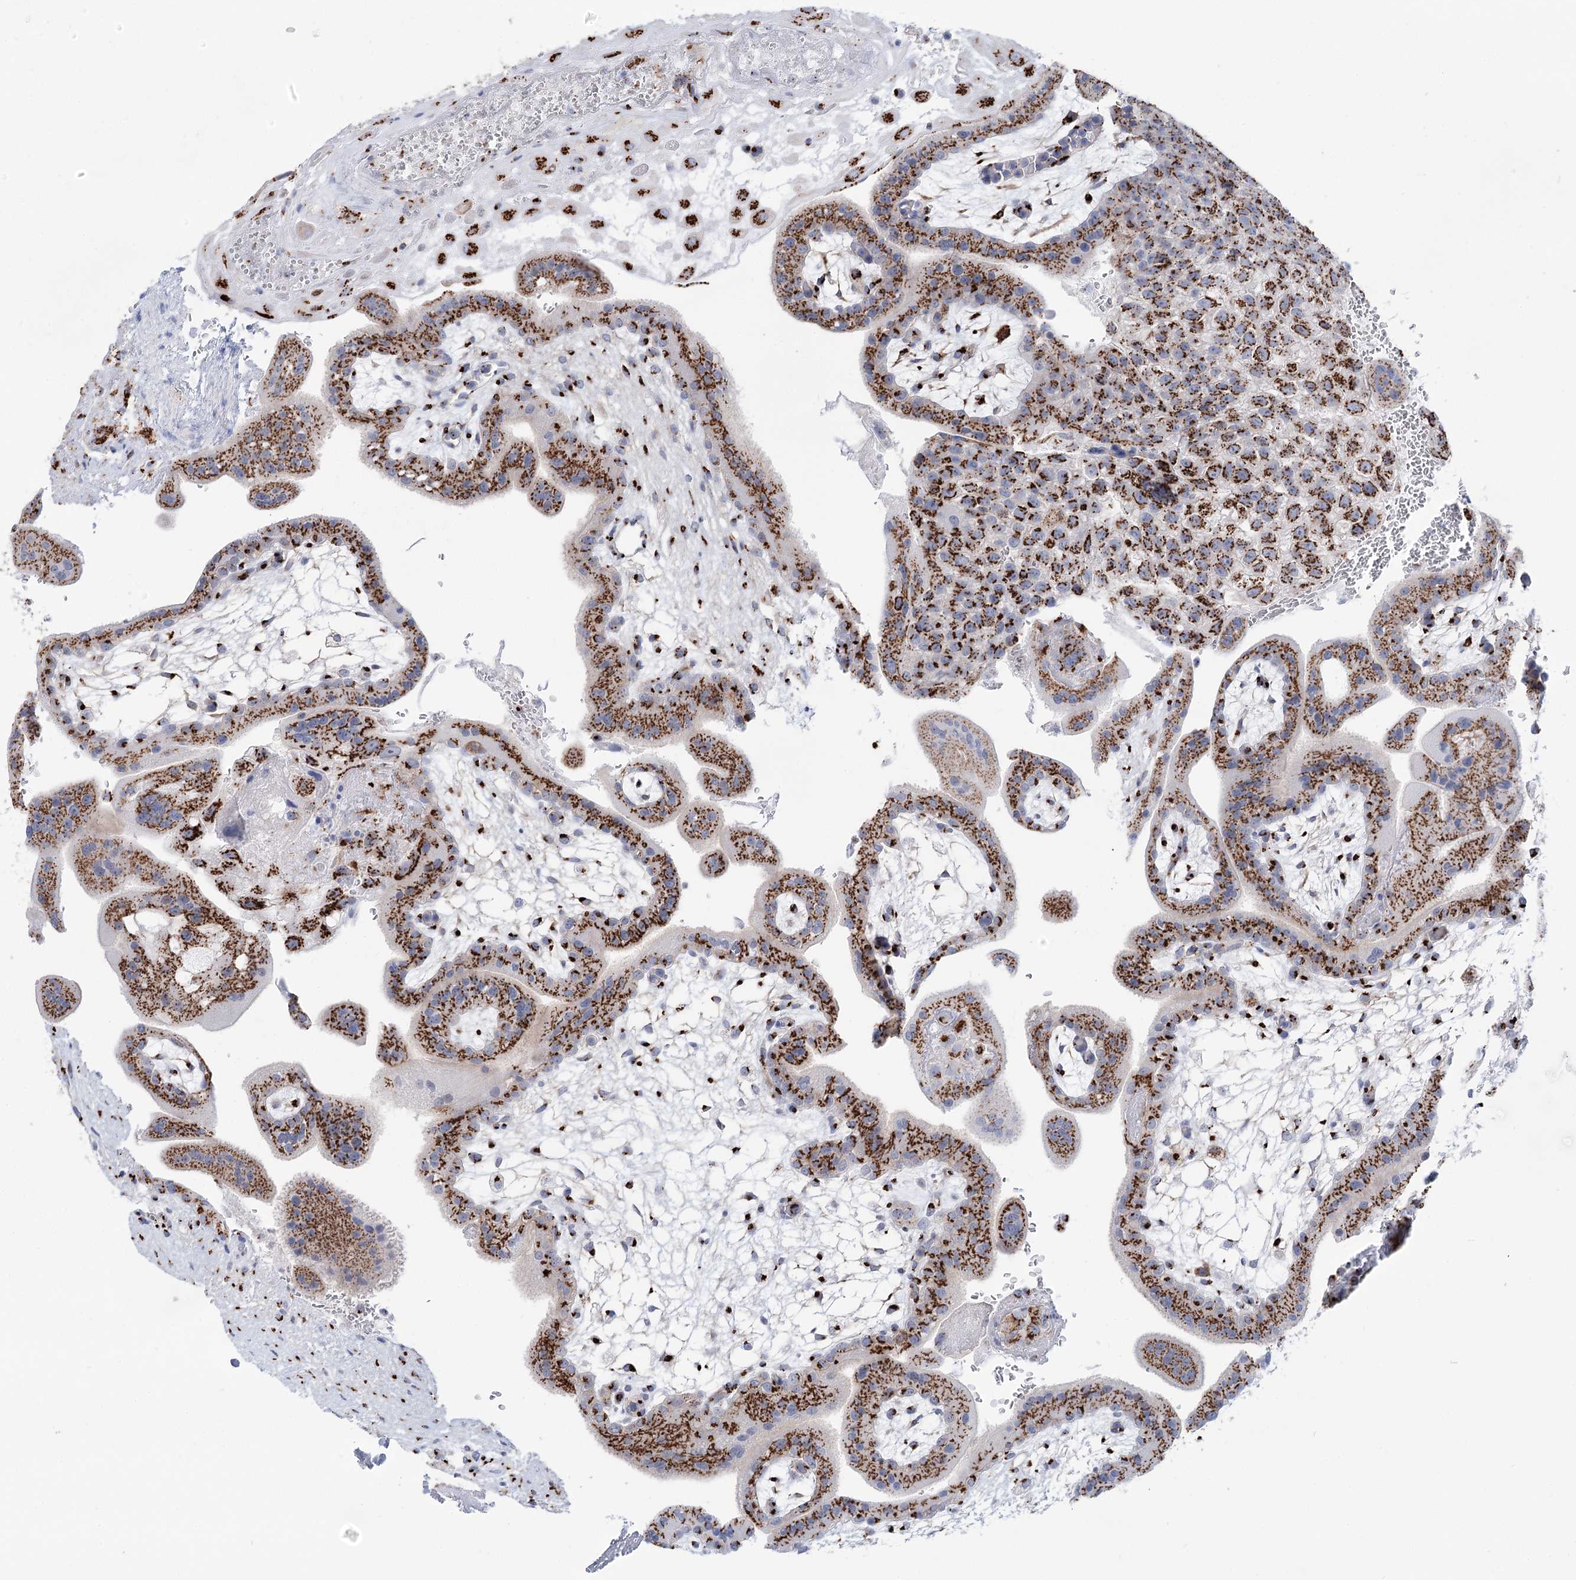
{"staining": {"intensity": "strong", "quantity": ">75%", "location": "cytoplasmic/membranous"}, "tissue": "placenta", "cell_type": "Decidual cells", "image_type": "normal", "snomed": [{"axis": "morphology", "description": "Normal tissue, NOS"}, {"axis": "topography", "description": "Placenta"}], "caption": "IHC of normal human placenta demonstrates high levels of strong cytoplasmic/membranous expression in about >75% of decidual cells.", "gene": "TMEM165", "patient": {"sex": "female", "age": 35}}